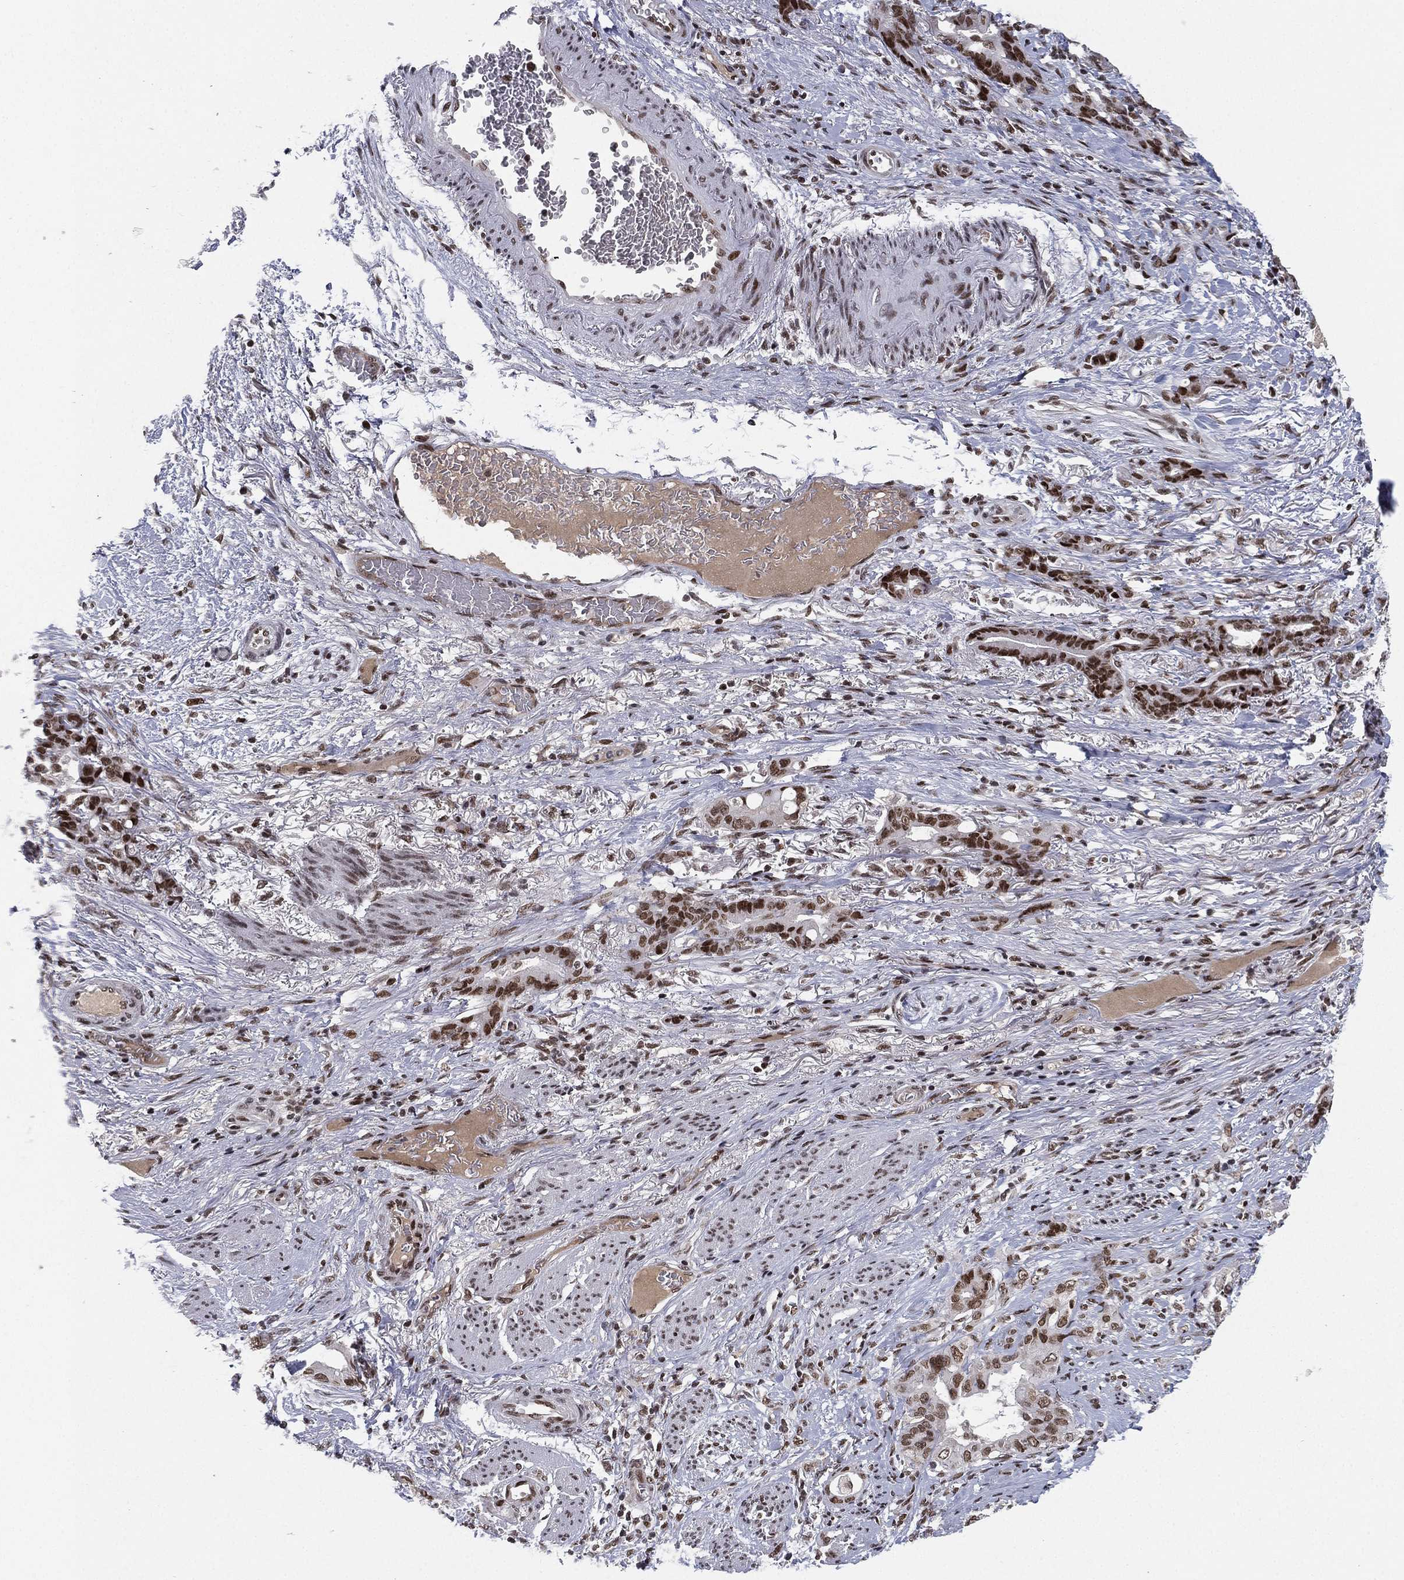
{"staining": {"intensity": "strong", "quantity": ">75%", "location": "nuclear"}, "tissue": "stomach cancer", "cell_type": "Tumor cells", "image_type": "cancer", "snomed": [{"axis": "morphology", "description": "Normal tissue, NOS"}, {"axis": "morphology", "description": "Adenocarcinoma, NOS"}, {"axis": "topography", "description": "Esophagus"}, {"axis": "topography", "description": "Stomach, upper"}], "caption": "Protein expression analysis of human stomach cancer (adenocarcinoma) reveals strong nuclear positivity in approximately >75% of tumor cells. (IHC, brightfield microscopy, high magnification).", "gene": "RTF1", "patient": {"sex": "male", "age": 62}}